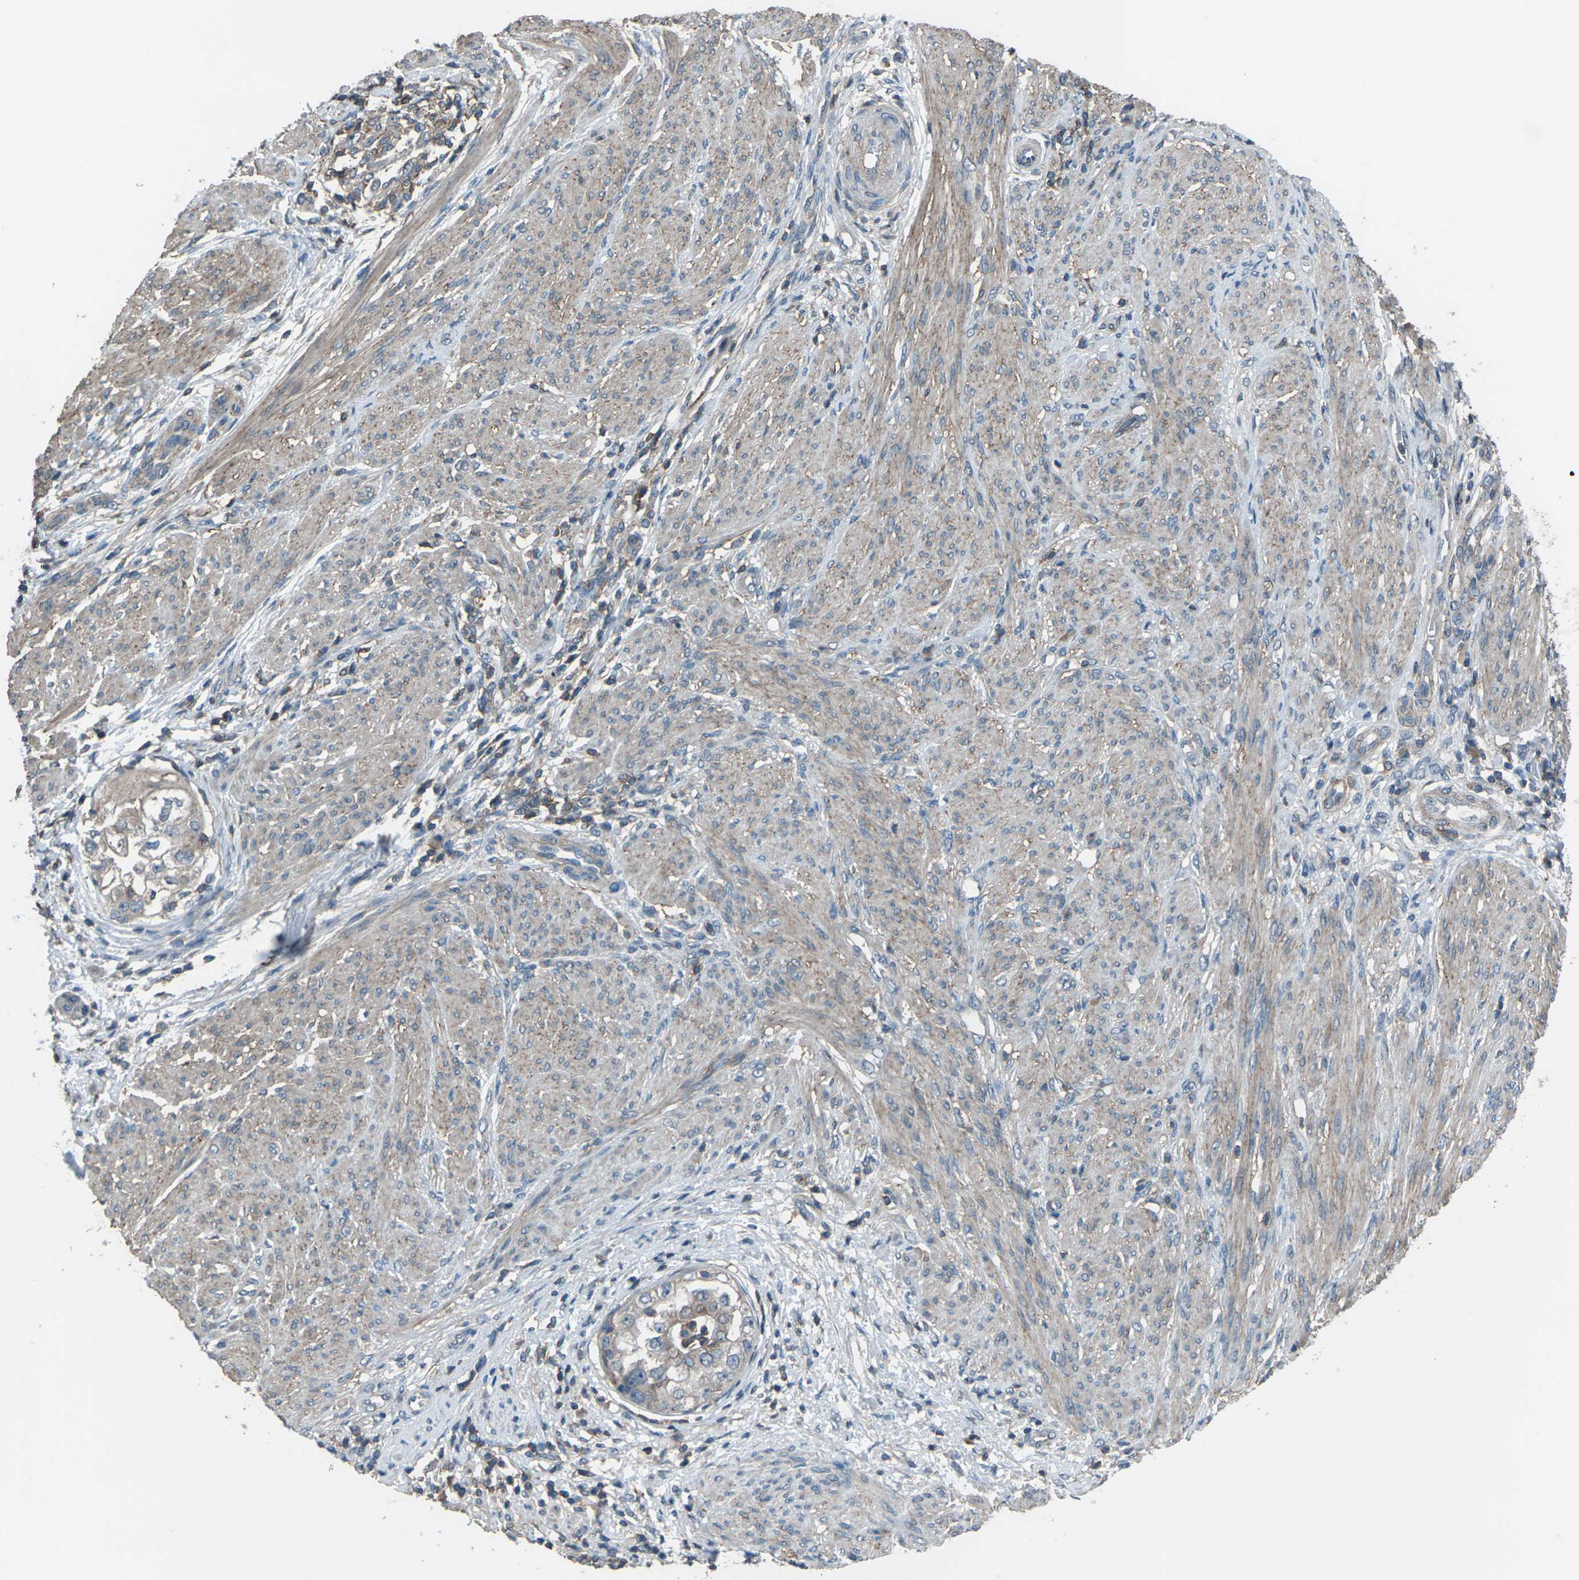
{"staining": {"intensity": "weak", "quantity": ">75%", "location": "cytoplasmic/membranous"}, "tissue": "endometrial cancer", "cell_type": "Tumor cells", "image_type": "cancer", "snomed": [{"axis": "morphology", "description": "Adenocarcinoma, NOS"}, {"axis": "topography", "description": "Endometrium"}], "caption": "The micrograph shows a brown stain indicating the presence of a protein in the cytoplasmic/membranous of tumor cells in endometrial adenocarcinoma. Nuclei are stained in blue.", "gene": "CMTM4", "patient": {"sex": "female", "age": 85}}